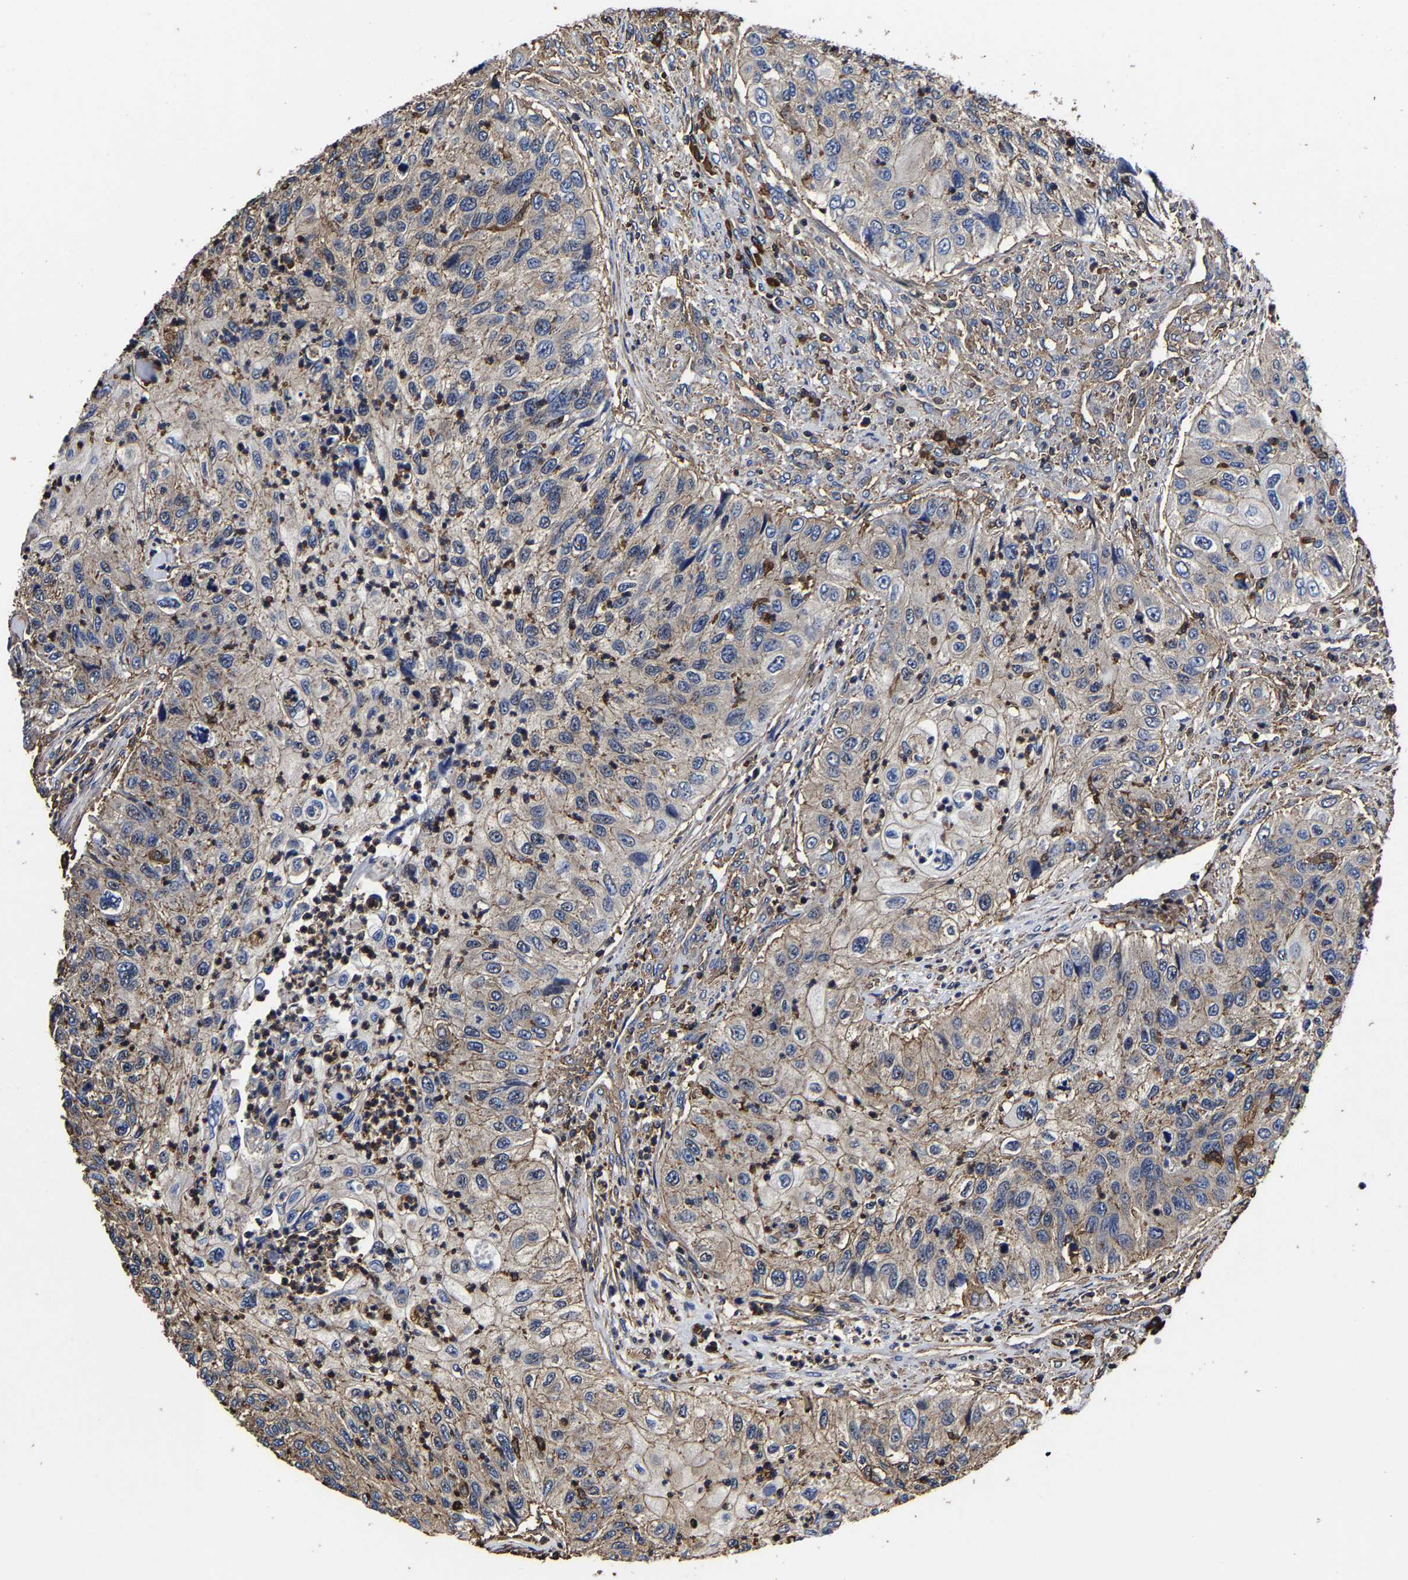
{"staining": {"intensity": "weak", "quantity": ">75%", "location": "cytoplasmic/membranous"}, "tissue": "urothelial cancer", "cell_type": "Tumor cells", "image_type": "cancer", "snomed": [{"axis": "morphology", "description": "Urothelial carcinoma, High grade"}, {"axis": "topography", "description": "Urinary bladder"}], "caption": "Protein staining demonstrates weak cytoplasmic/membranous staining in approximately >75% of tumor cells in urothelial cancer. The staining was performed using DAB to visualize the protein expression in brown, while the nuclei were stained in blue with hematoxylin (Magnification: 20x).", "gene": "SSH3", "patient": {"sex": "female", "age": 60}}